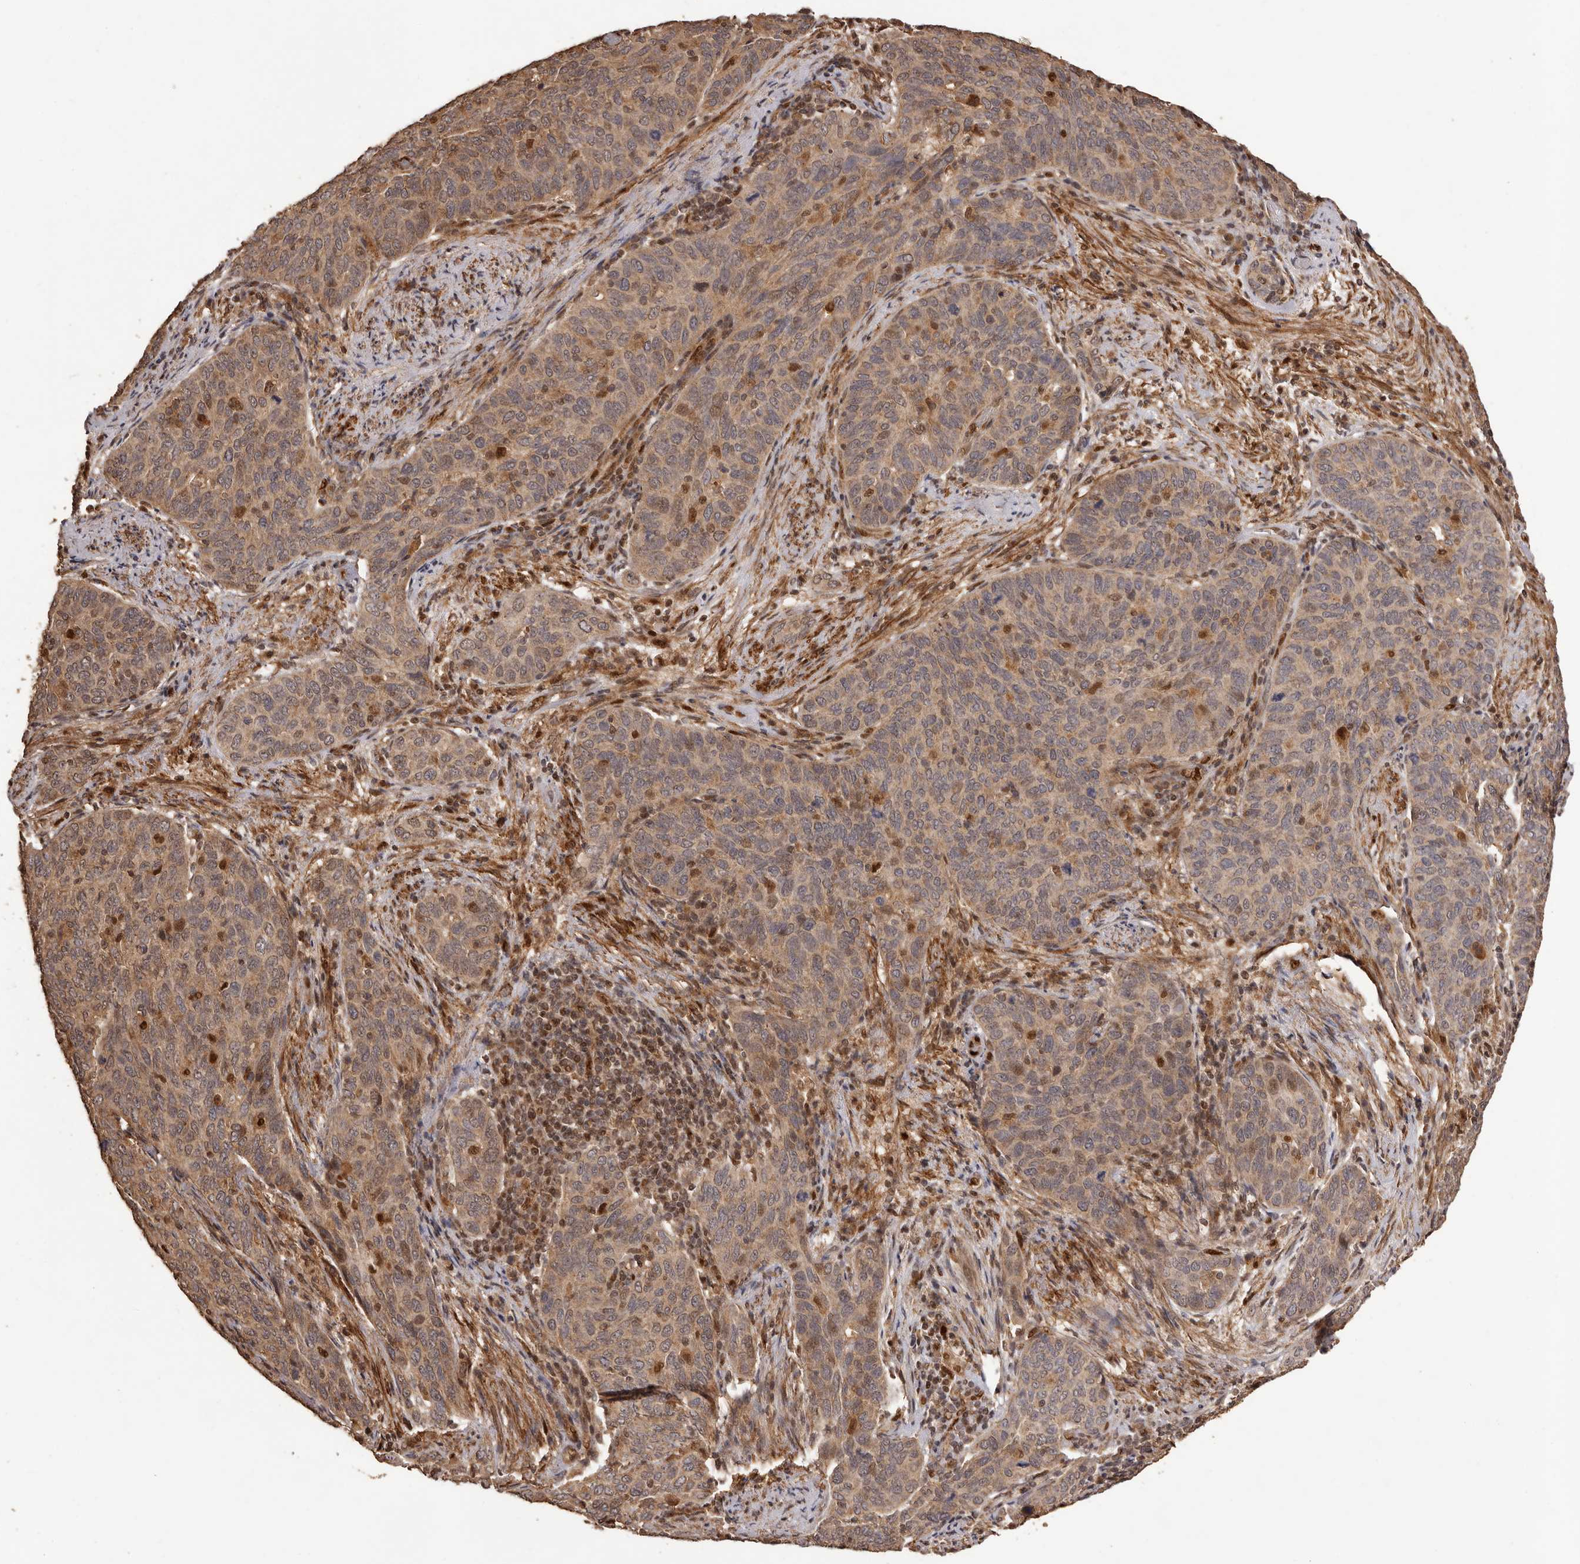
{"staining": {"intensity": "weak", "quantity": ">75%", "location": "cytoplasmic/membranous,nuclear"}, "tissue": "cervical cancer", "cell_type": "Tumor cells", "image_type": "cancer", "snomed": [{"axis": "morphology", "description": "Squamous cell carcinoma, NOS"}, {"axis": "topography", "description": "Cervix"}], "caption": "A micrograph of human cervical cancer (squamous cell carcinoma) stained for a protein demonstrates weak cytoplasmic/membranous and nuclear brown staining in tumor cells.", "gene": "UBR2", "patient": {"sex": "female", "age": 60}}